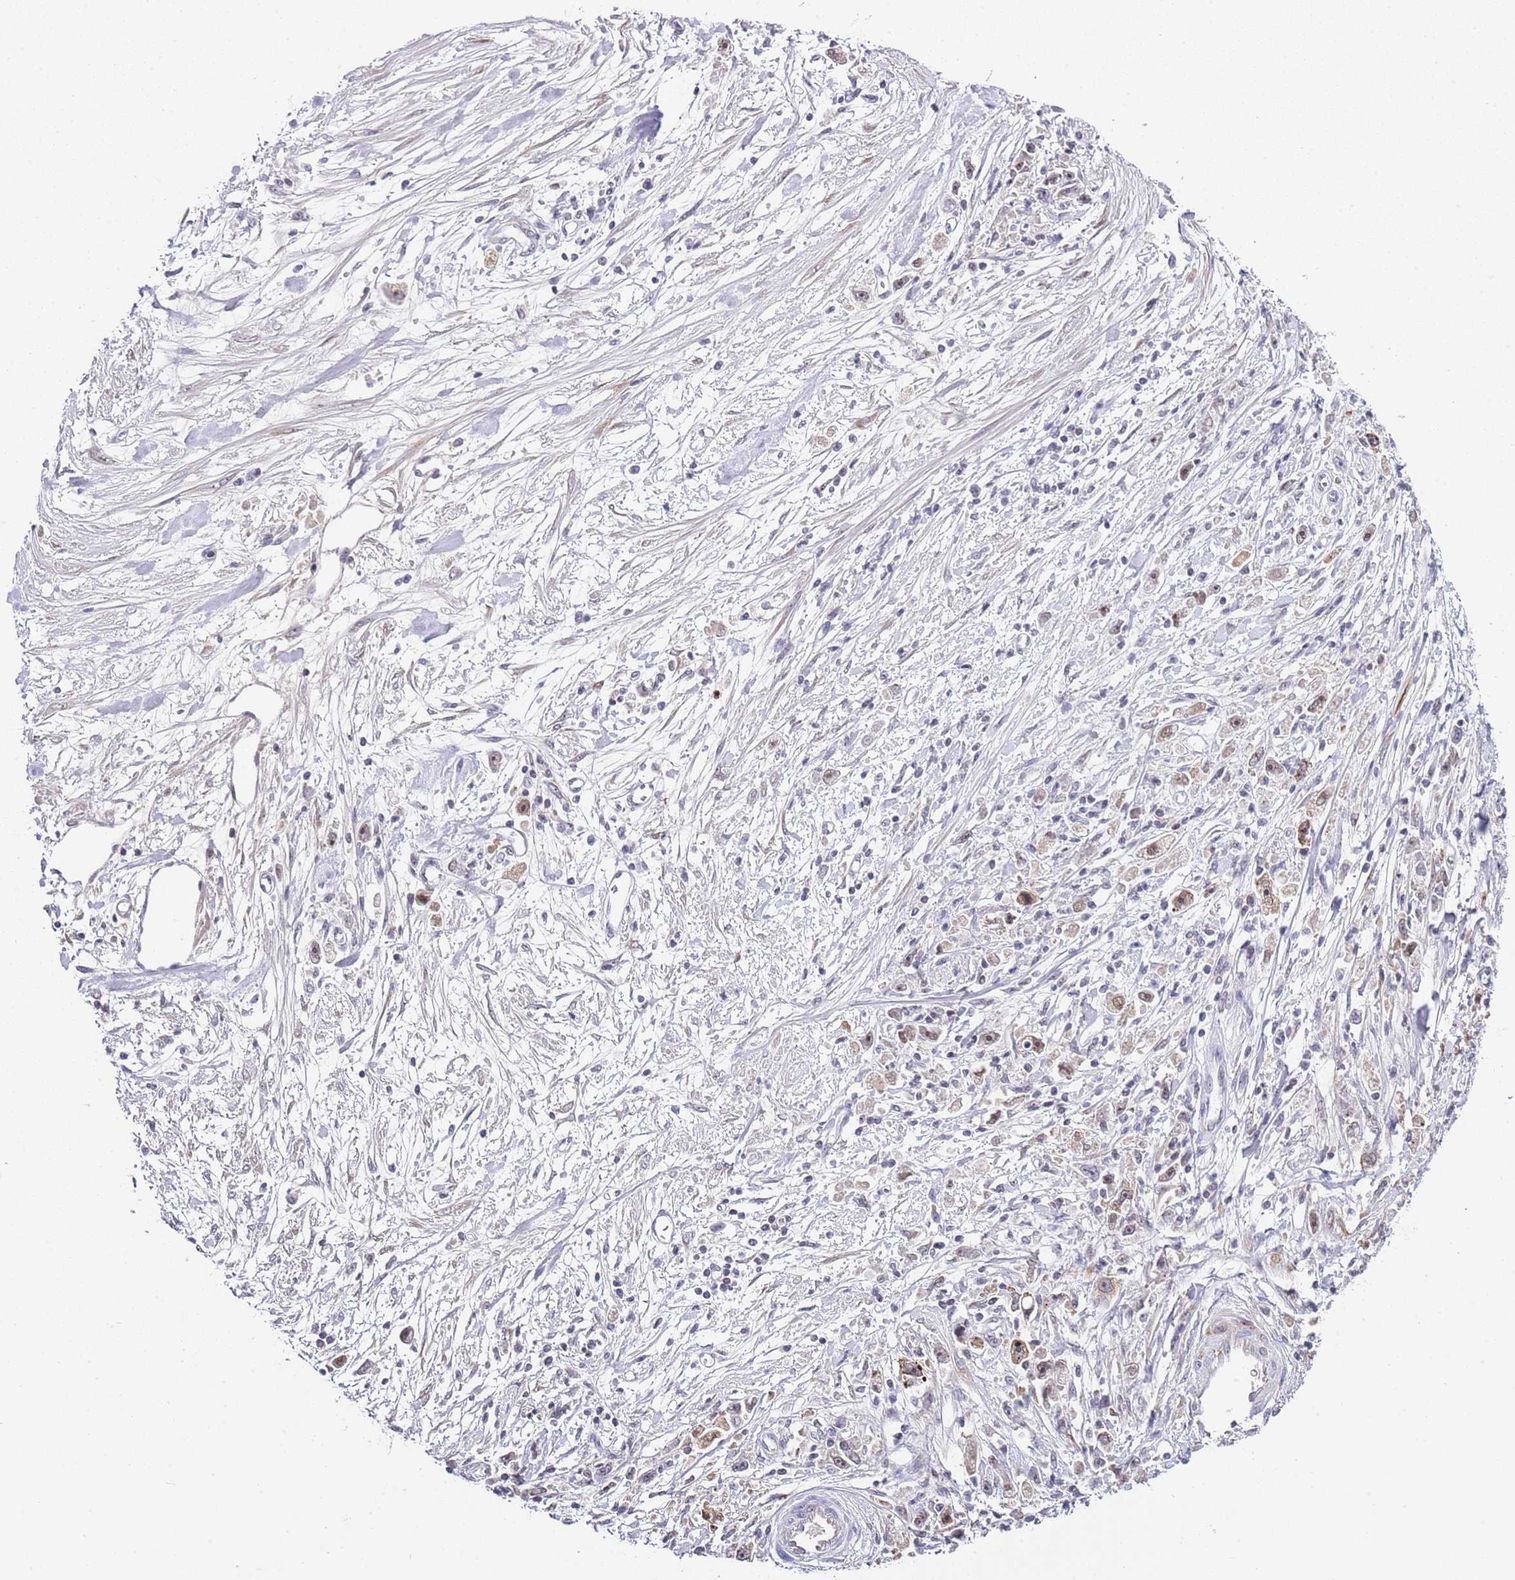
{"staining": {"intensity": "weak", "quantity": ">75%", "location": "cytoplasmic/membranous,nuclear"}, "tissue": "stomach cancer", "cell_type": "Tumor cells", "image_type": "cancer", "snomed": [{"axis": "morphology", "description": "Adenocarcinoma, NOS"}, {"axis": "topography", "description": "Stomach"}], "caption": "Human stomach cancer (adenocarcinoma) stained for a protein (brown) demonstrates weak cytoplasmic/membranous and nuclear positive positivity in approximately >75% of tumor cells.", "gene": "NOP56", "patient": {"sex": "female", "age": 59}}